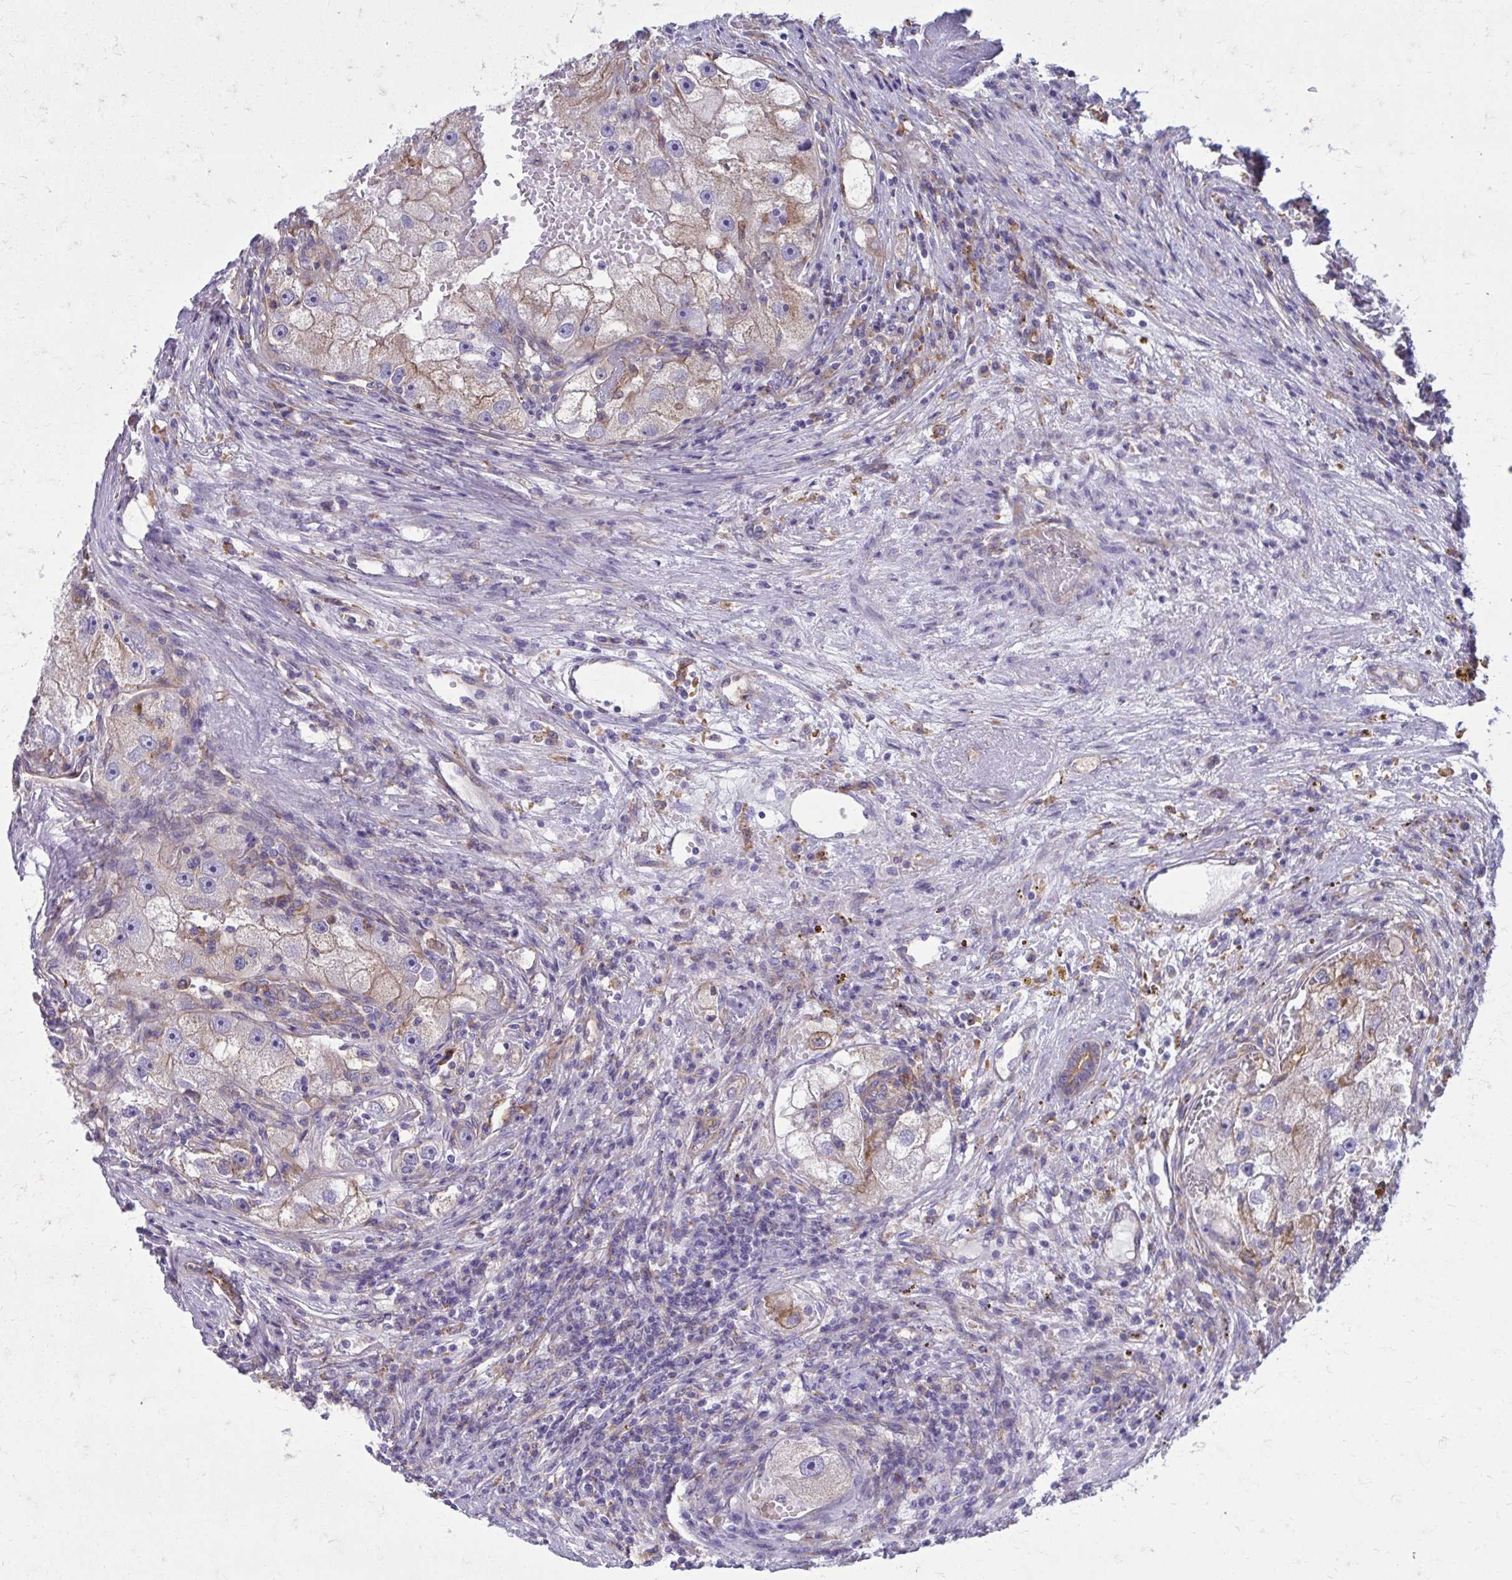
{"staining": {"intensity": "weak", "quantity": "<25%", "location": "cytoplasmic/membranous"}, "tissue": "renal cancer", "cell_type": "Tumor cells", "image_type": "cancer", "snomed": [{"axis": "morphology", "description": "Adenocarcinoma, NOS"}, {"axis": "topography", "description": "Kidney"}], "caption": "Tumor cells are negative for protein expression in human renal adenocarcinoma. Nuclei are stained in blue.", "gene": "CLTA", "patient": {"sex": "male", "age": 63}}